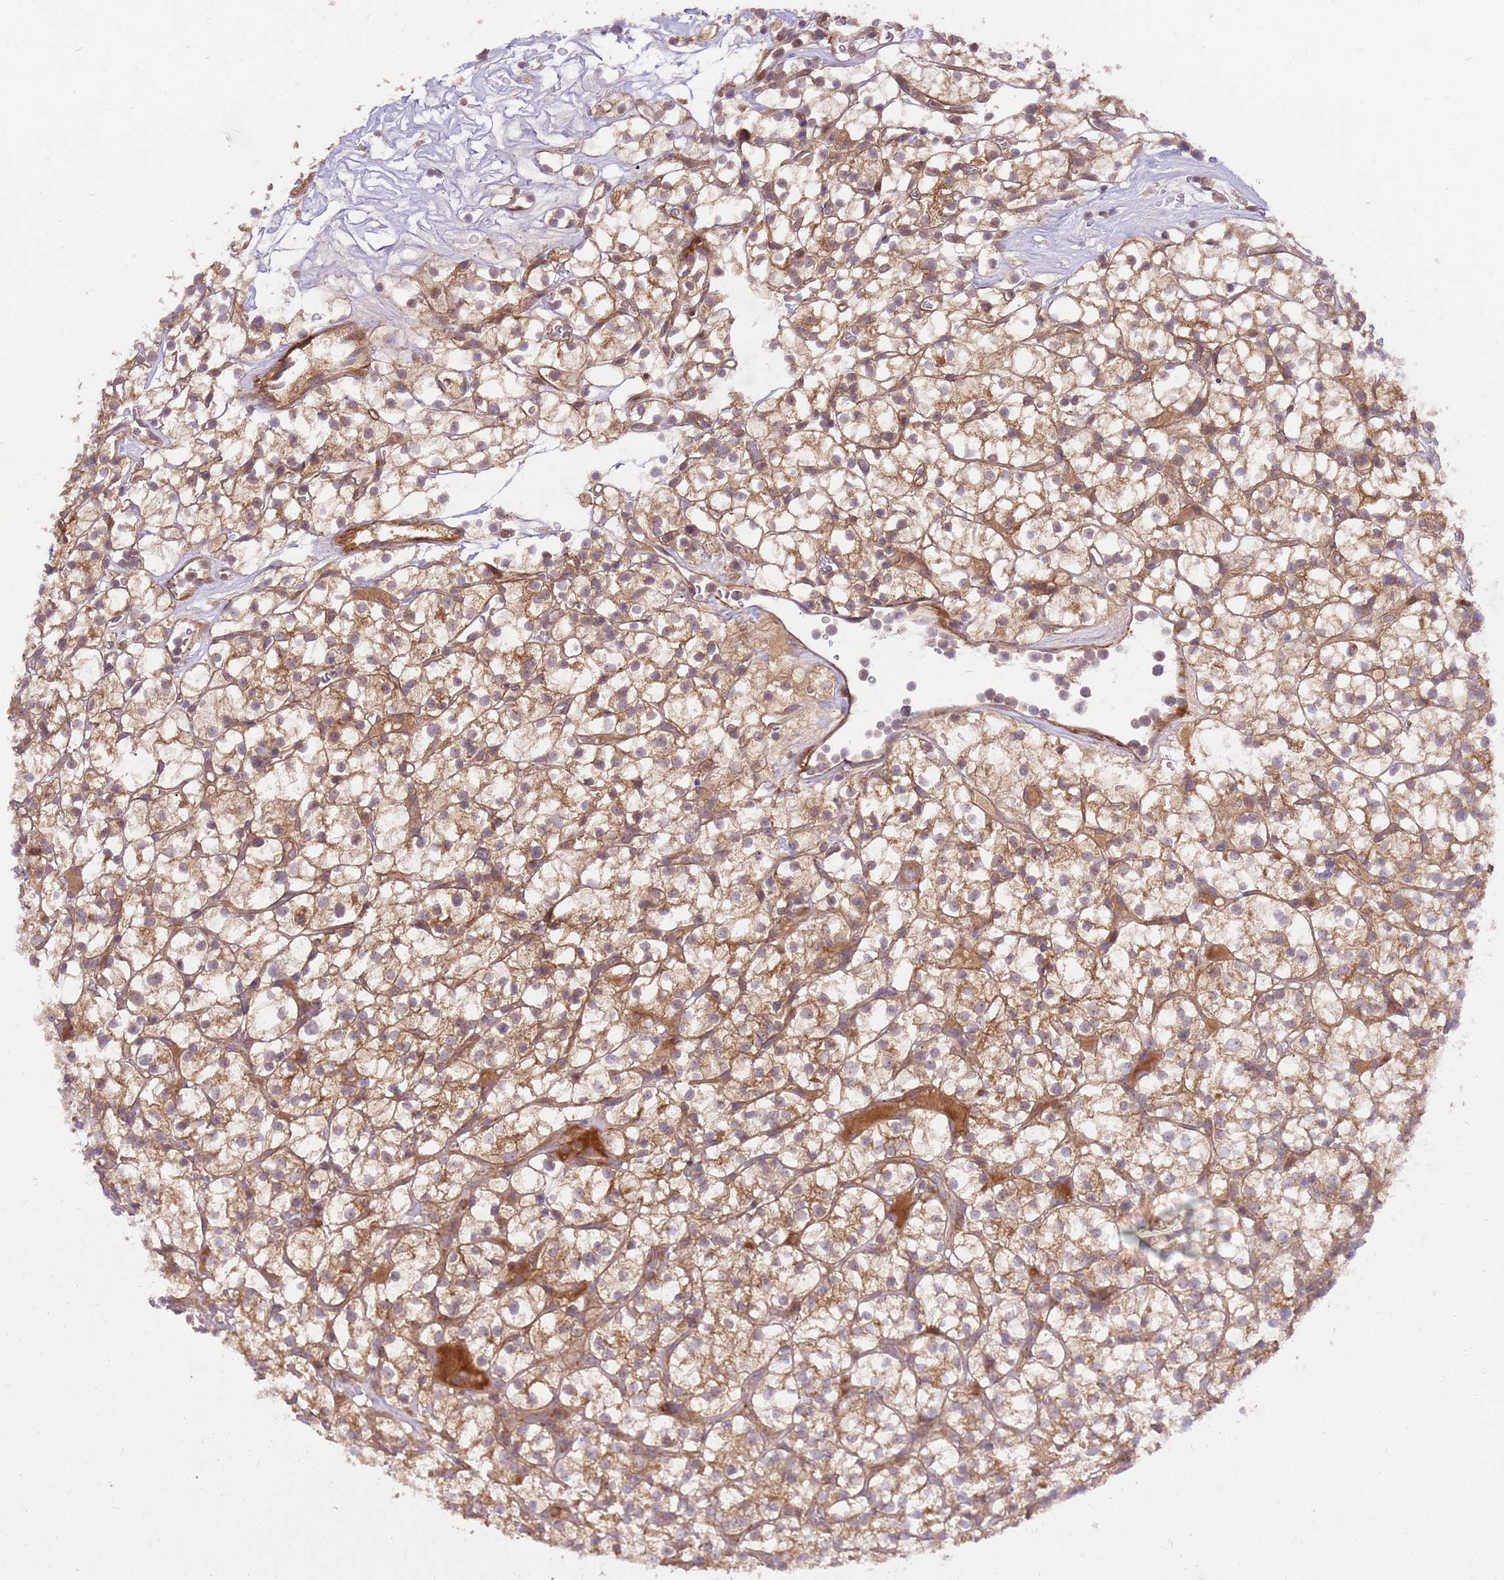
{"staining": {"intensity": "moderate", "quantity": ">75%", "location": "cytoplasmic/membranous"}, "tissue": "renal cancer", "cell_type": "Tumor cells", "image_type": "cancer", "snomed": [{"axis": "morphology", "description": "Adenocarcinoma, NOS"}, {"axis": "topography", "description": "Kidney"}], "caption": "About >75% of tumor cells in renal cancer (adenocarcinoma) exhibit moderate cytoplasmic/membranous protein staining as visualized by brown immunohistochemical staining.", "gene": "GAREM1", "patient": {"sex": "female", "age": 64}}